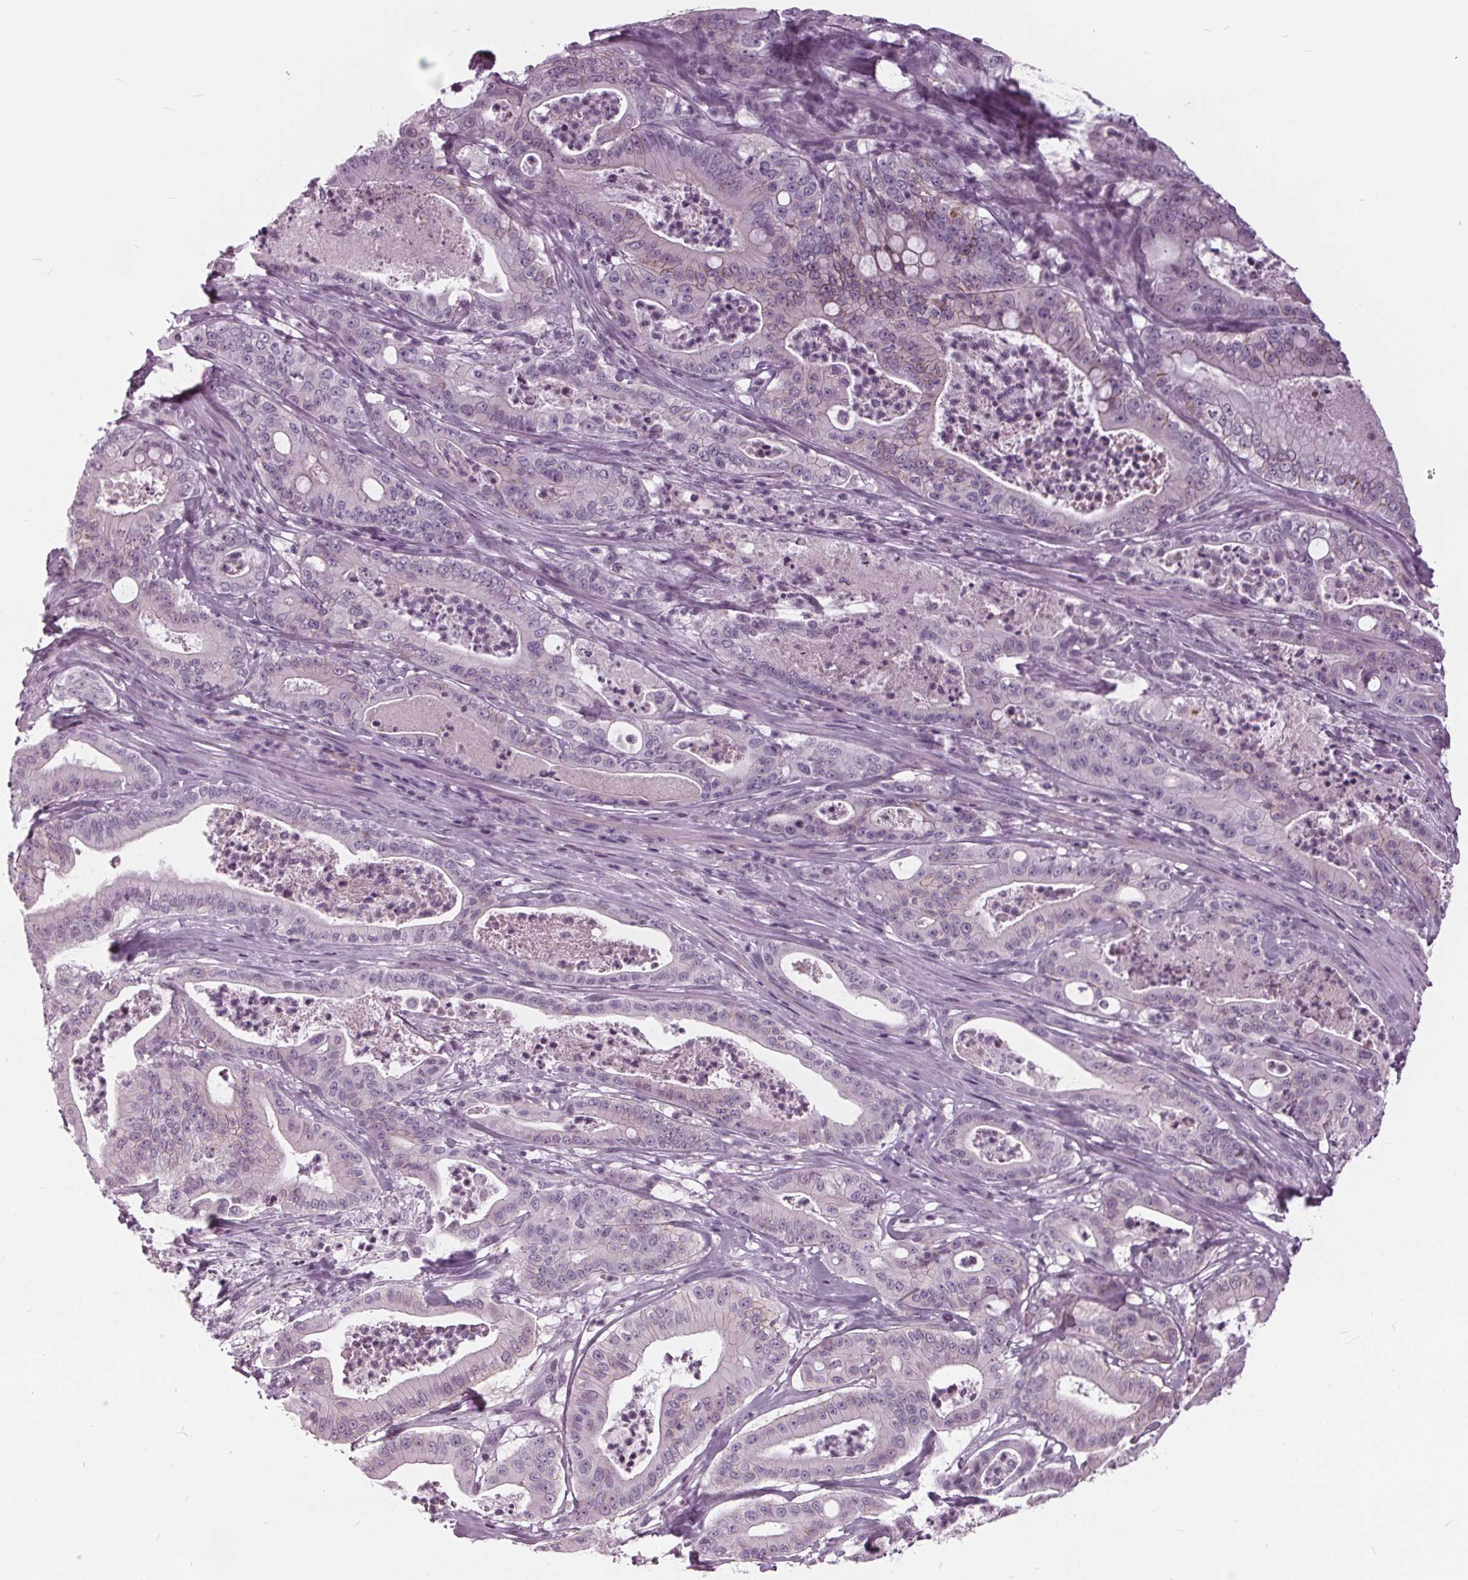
{"staining": {"intensity": "negative", "quantity": "none", "location": "none"}, "tissue": "pancreatic cancer", "cell_type": "Tumor cells", "image_type": "cancer", "snomed": [{"axis": "morphology", "description": "Adenocarcinoma, NOS"}, {"axis": "topography", "description": "Pancreas"}], "caption": "High power microscopy photomicrograph of an IHC photomicrograph of pancreatic adenocarcinoma, revealing no significant expression in tumor cells.", "gene": "SLC9A4", "patient": {"sex": "male", "age": 71}}